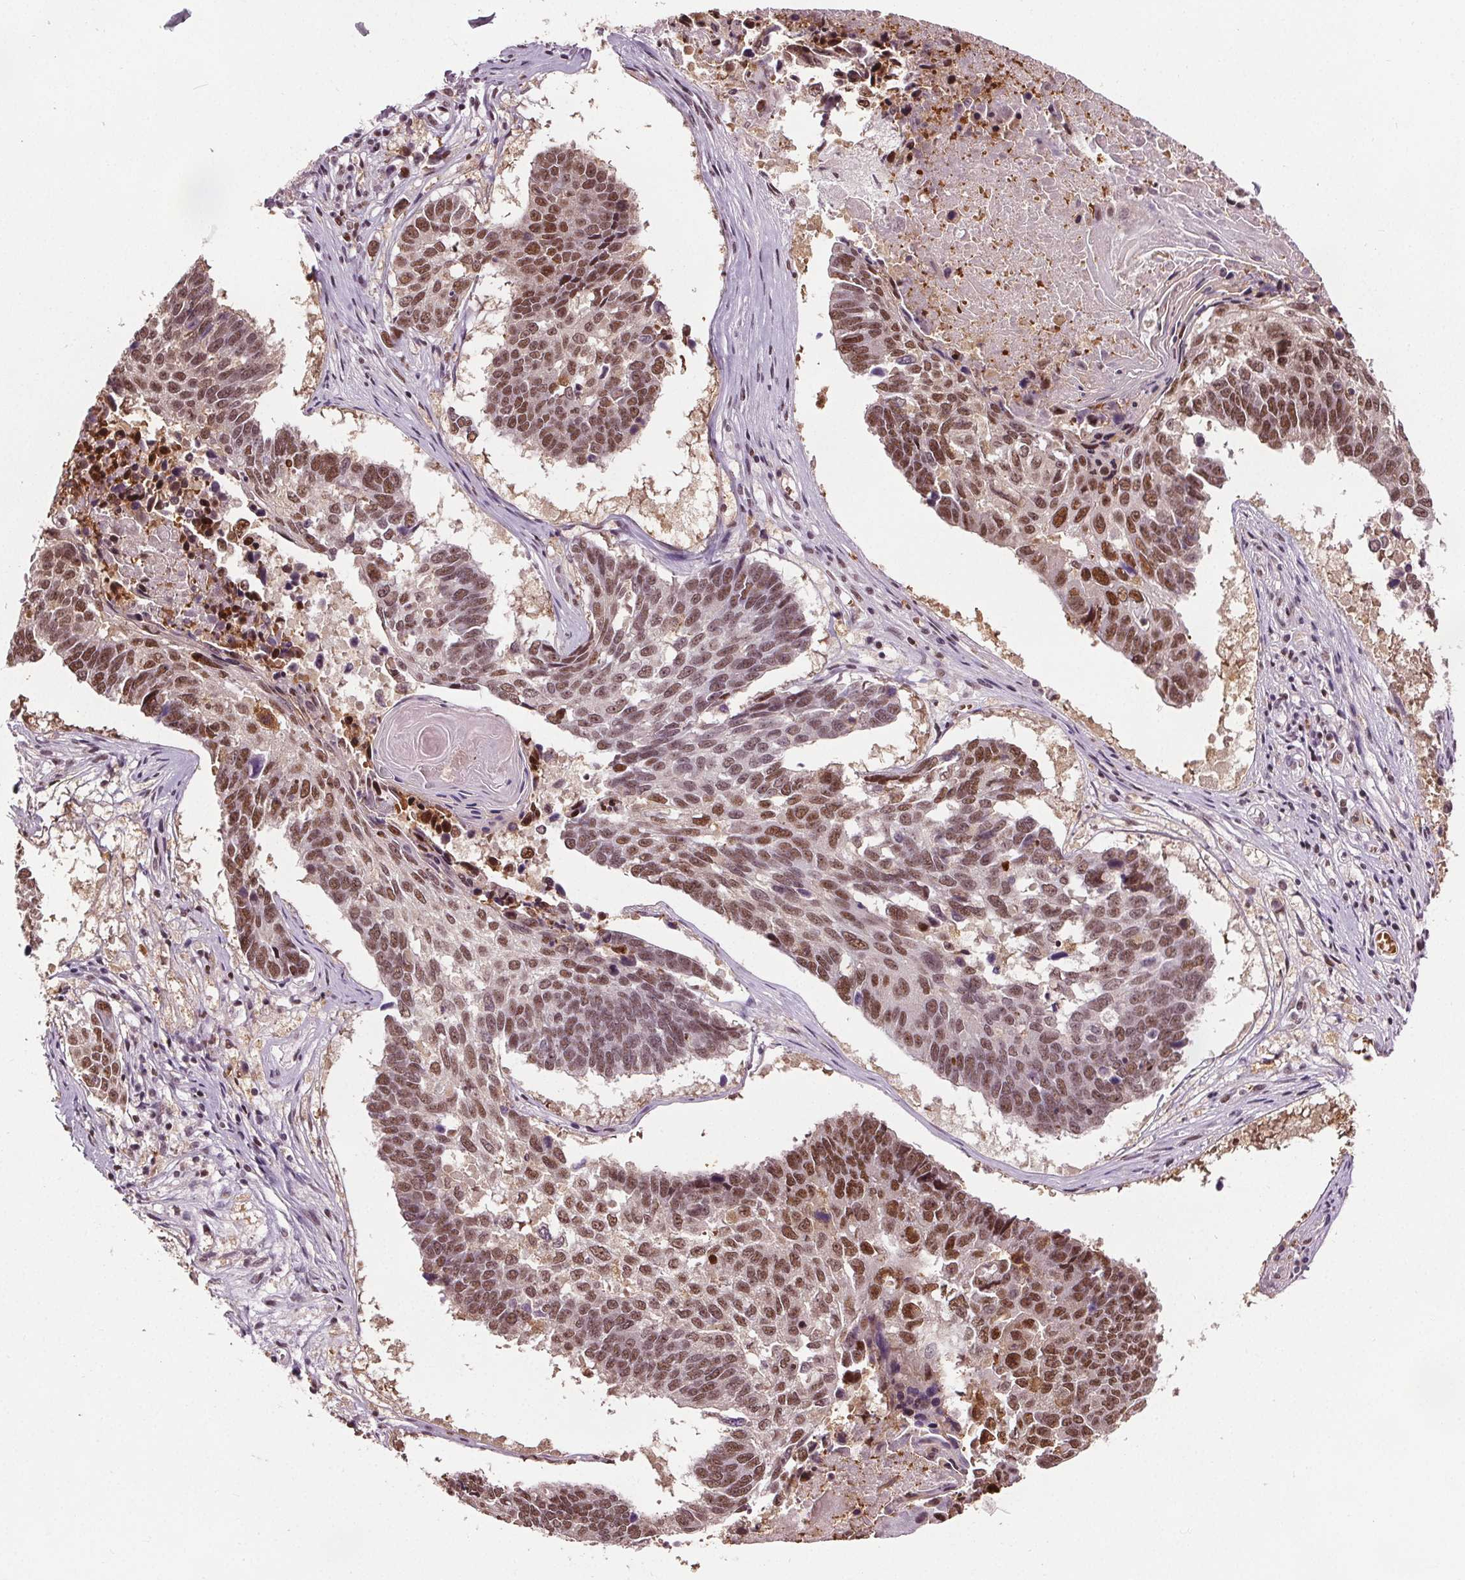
{"staining": {"intensity": "moderate", "quantity": ">75%", "location": "nuclear"}, "tissue": "lung cancer", "cell_type": "Tumor cells", "image_type": "cancer", "snomed": [{"axis": "morphology", "description": "Squamous cell carcinoma, NOS"}, {"axis": "topography", "description": "Lung"}], "caption": "Tumor cells display medium levels of moderate nuclear positivity in about >75% of cells in lung cancer (squamous cell carcinoma).", "gene": "IWS1", "patient": {"sex": "male", "age": 73}}